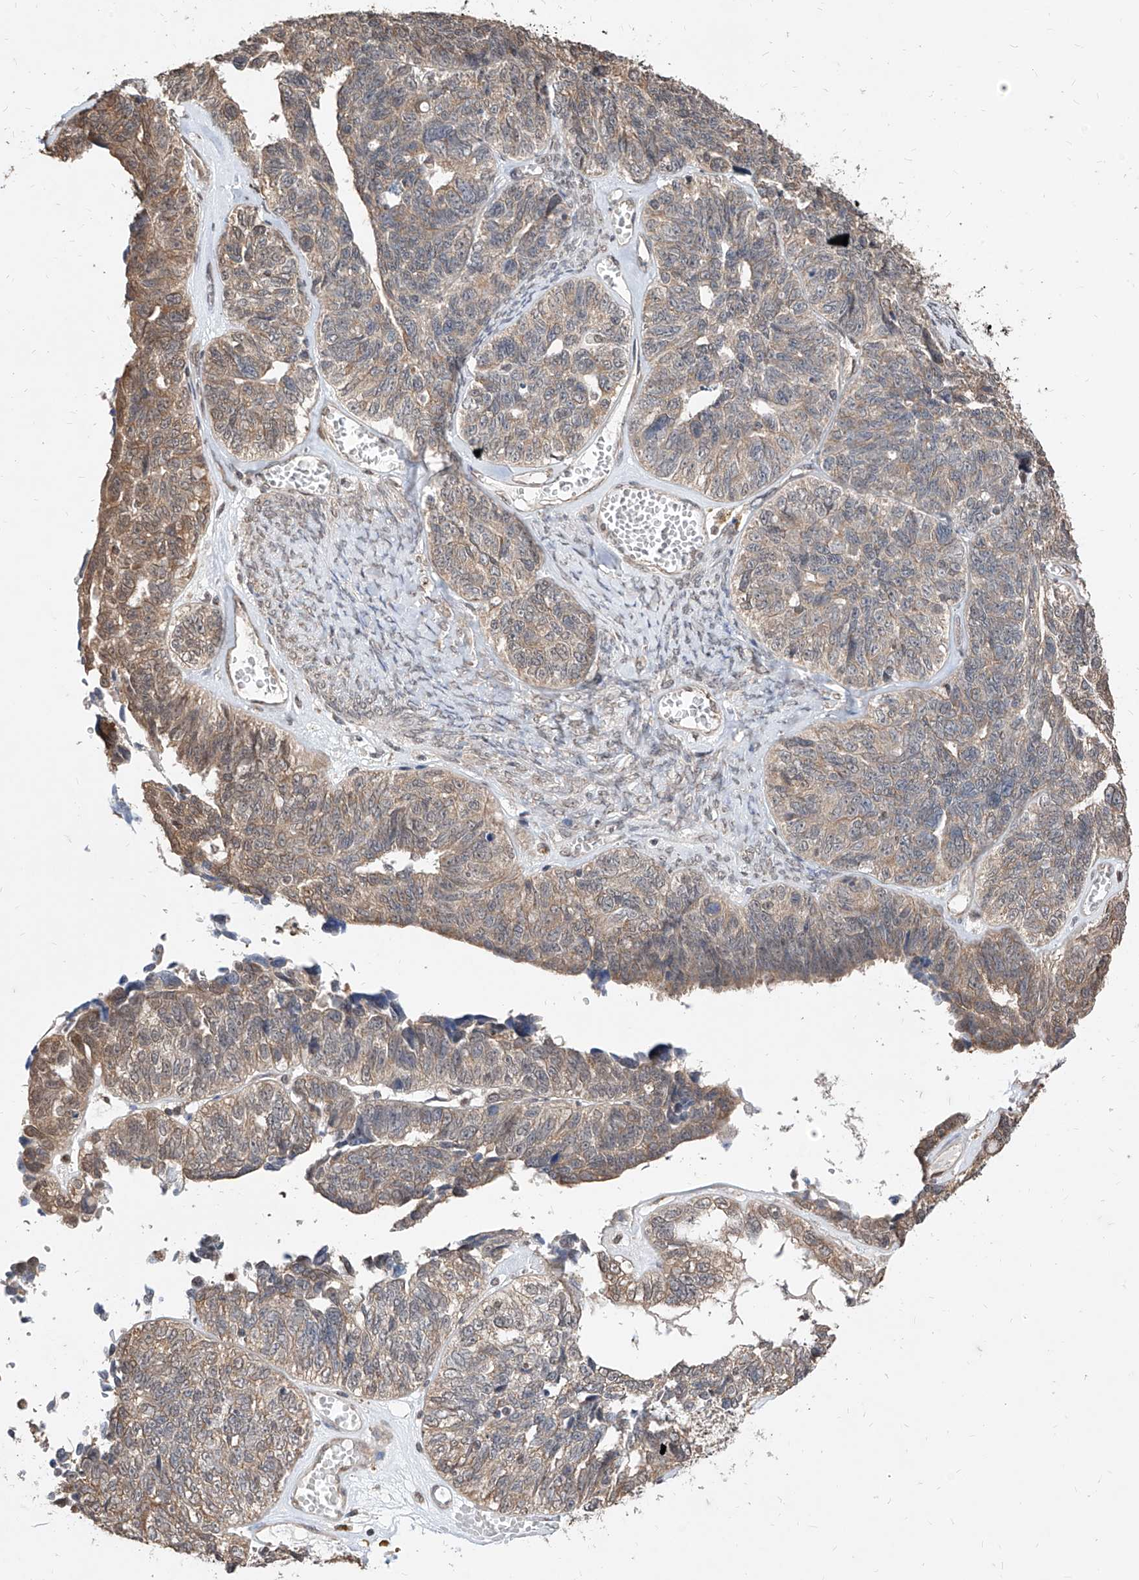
{"staining": {"intensity": "moderate", "quantity": "25%-75%", "location": "cytoplasmic/membranous"}, "tissue": "ovarian cancer", "cell_type": "Tumor cells", "image_type": "cancer", "snomed": [{"axis": "morphology", "description": "Cystadenocarcinoma, serous, NOS"}, {"axis": "topography", "description": "Ovary"}], "caption": "Human ovarian cancer (serous cystadenocarcinoma) stained for a protein (brown) demonstrates moderate cytoplasmic/membranous positive staining in approximately 25%-75% of tumor cells.", "gene": "C8orf82", "patient": {"sex": "female", "age": 79}}